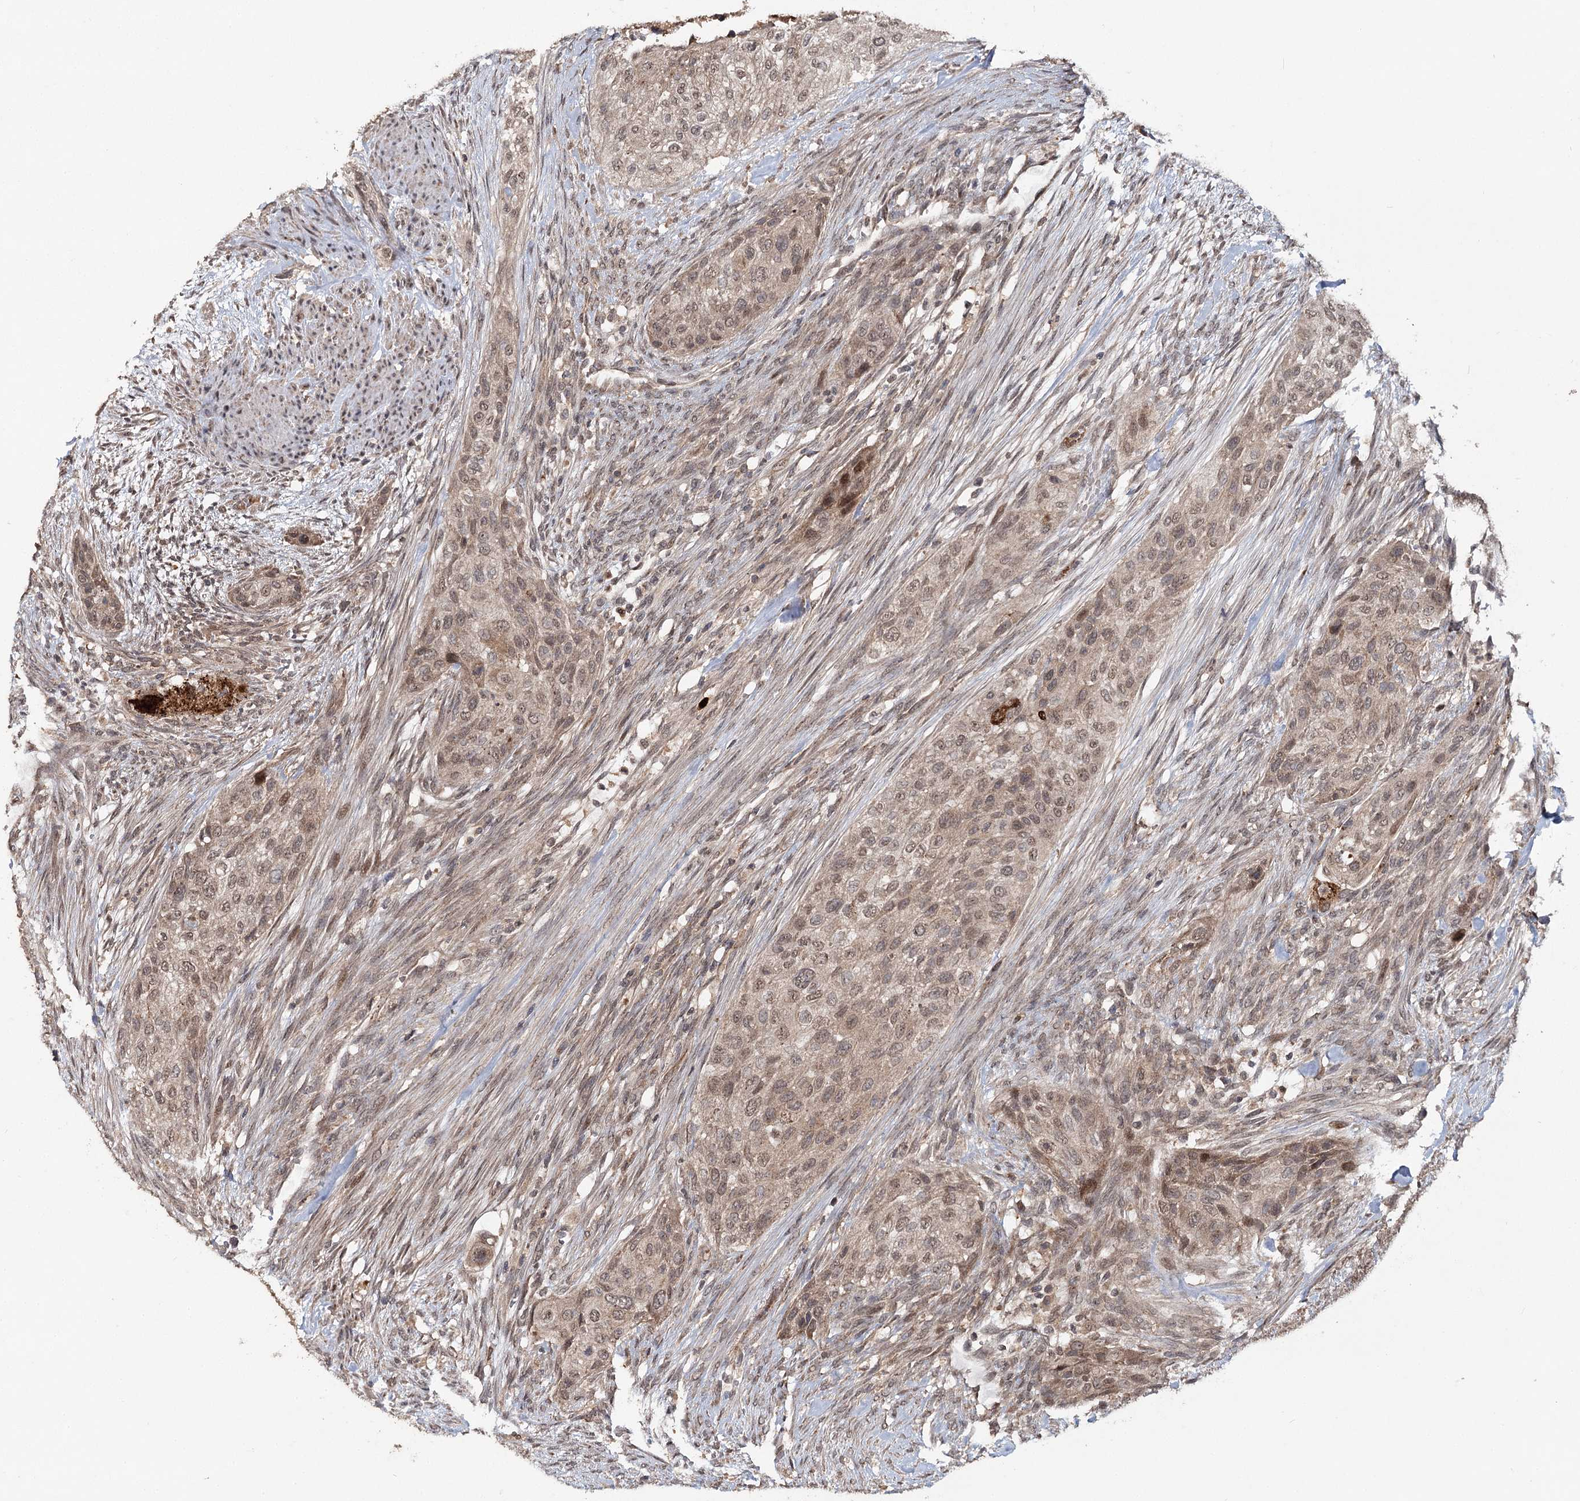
{"staining": {"intensity": "moderate", "quantity": ">75%", "location": "cytoplasmic/membranous,nuclear"}, "tissue": "urothelial cancer", "cell_type": "Tumor cells", "image_type": "cancer", "snomed": [{"axis": "morphology", "description": "Urothelial carcinoma, High grade"}, {"axis": "topography", "description": "Urinary bladder"}], "caption": "Urothelial carcinoma (high-grade) stained with DAB immunohistochemistry (IHC) reveals medium levels of moderate cytoplasmic/membranous and nuclear staining in about >75% of tumor cells. (DAB (3,3'-diaminobenzidine) = brown stain, brightfield microscopy at high magnification).", "gene": "ZNRF3", "patient": {"sex": "male", "age": 35}}